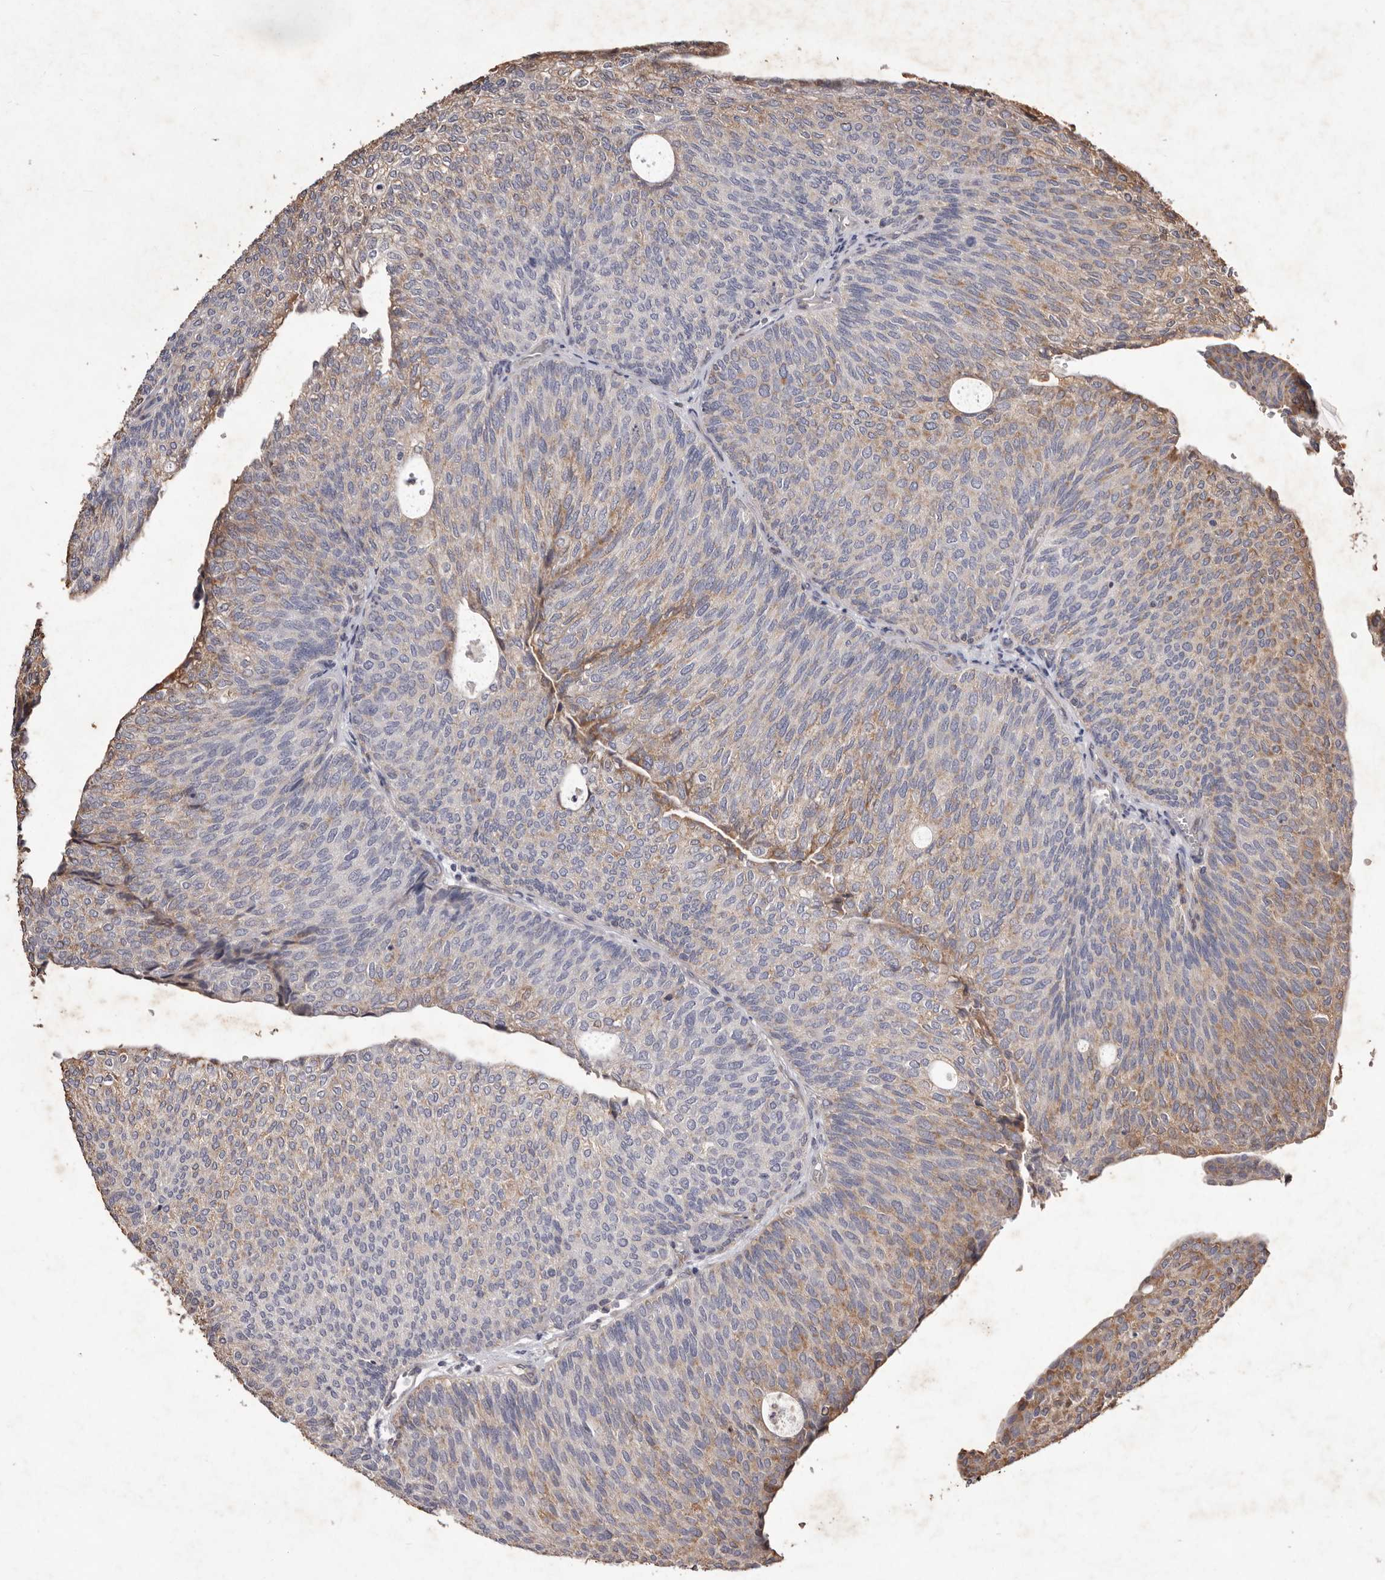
{"staining": {"intensity": "moderate", "quantity": "25%-75%", "location": "cytoplasmic/membranous"}, "tissue": "urothelial cancer", "cell_type": "Tumor cells", "image_type": "cancer", "snomed": [{"axis": "morphology", "description": "Urothelial carcinoma, Low grade"}, {"axis": "topography", "description": "Urinary bladder"}], "caption": "IHC micrograph of urothelial cancer stained for a protein (brown), which reveals medium levels of moderate cytoplasmic/membranous expression in about 25%-75% of tumor cells.", "gene": "CXCL14", "patient": {"sex": "female", "age": 79}}